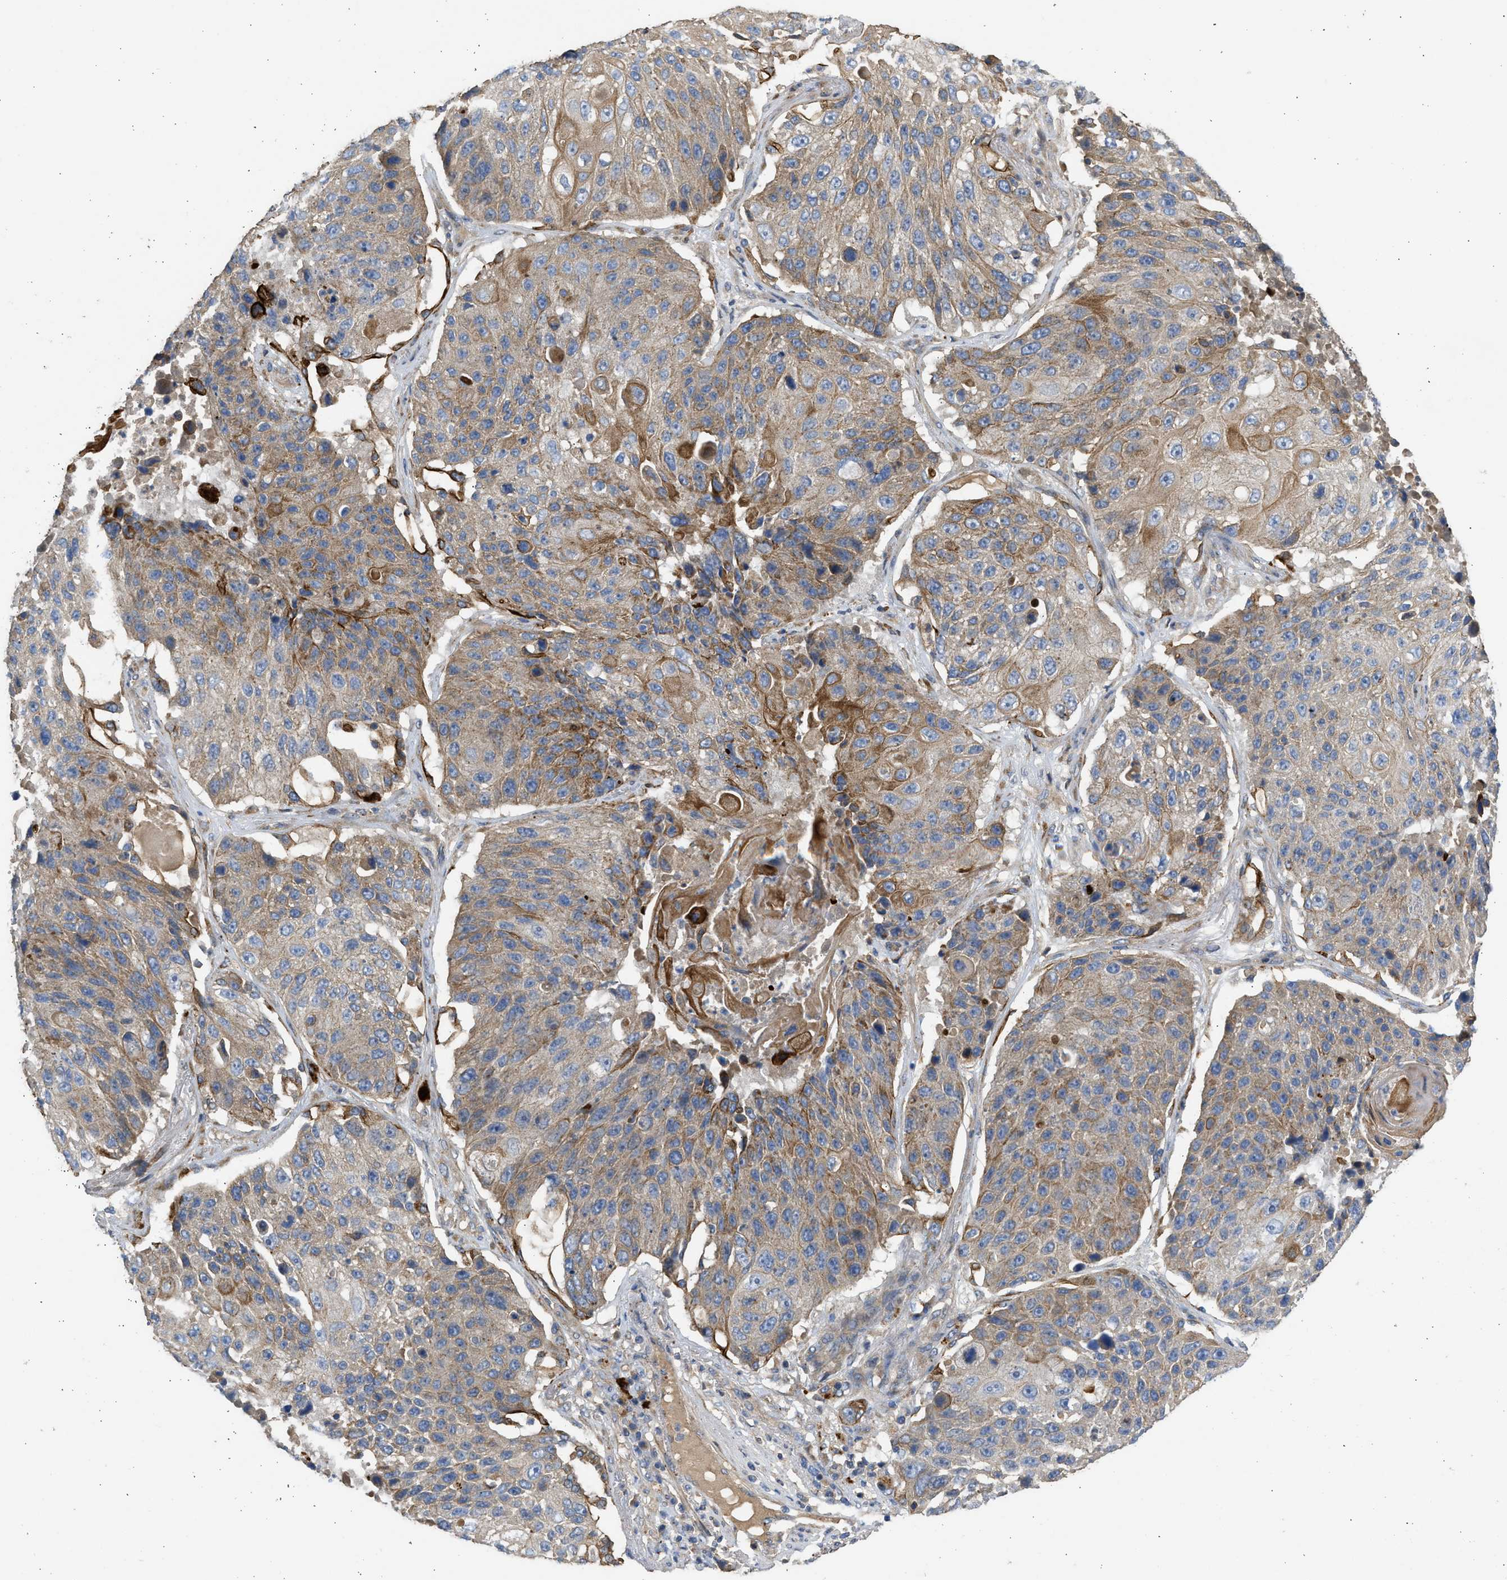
{"staining": {"intensity": "moderate", "quantity": ">75%", "location": "cytoplasmic/membranous"}, "tissue": "lung cancer", "cell_type": "Tumor cells", "image_type": "cancer", "snomed": [{"axis": "morphology", "description": "Squamous cell carcinoma, NOS"}, {"axis": "topography", "description": "Lung"}], "caption": "IHC of lung cancer displays medium levels of moderate cytoplasmic/membranous expression in about >75% of tumor cells. (Brightfield microscopy of DAB IHC at high magnification).", "gene": "CSRNP2", "patient": {"sex": "male", "age": 61}}